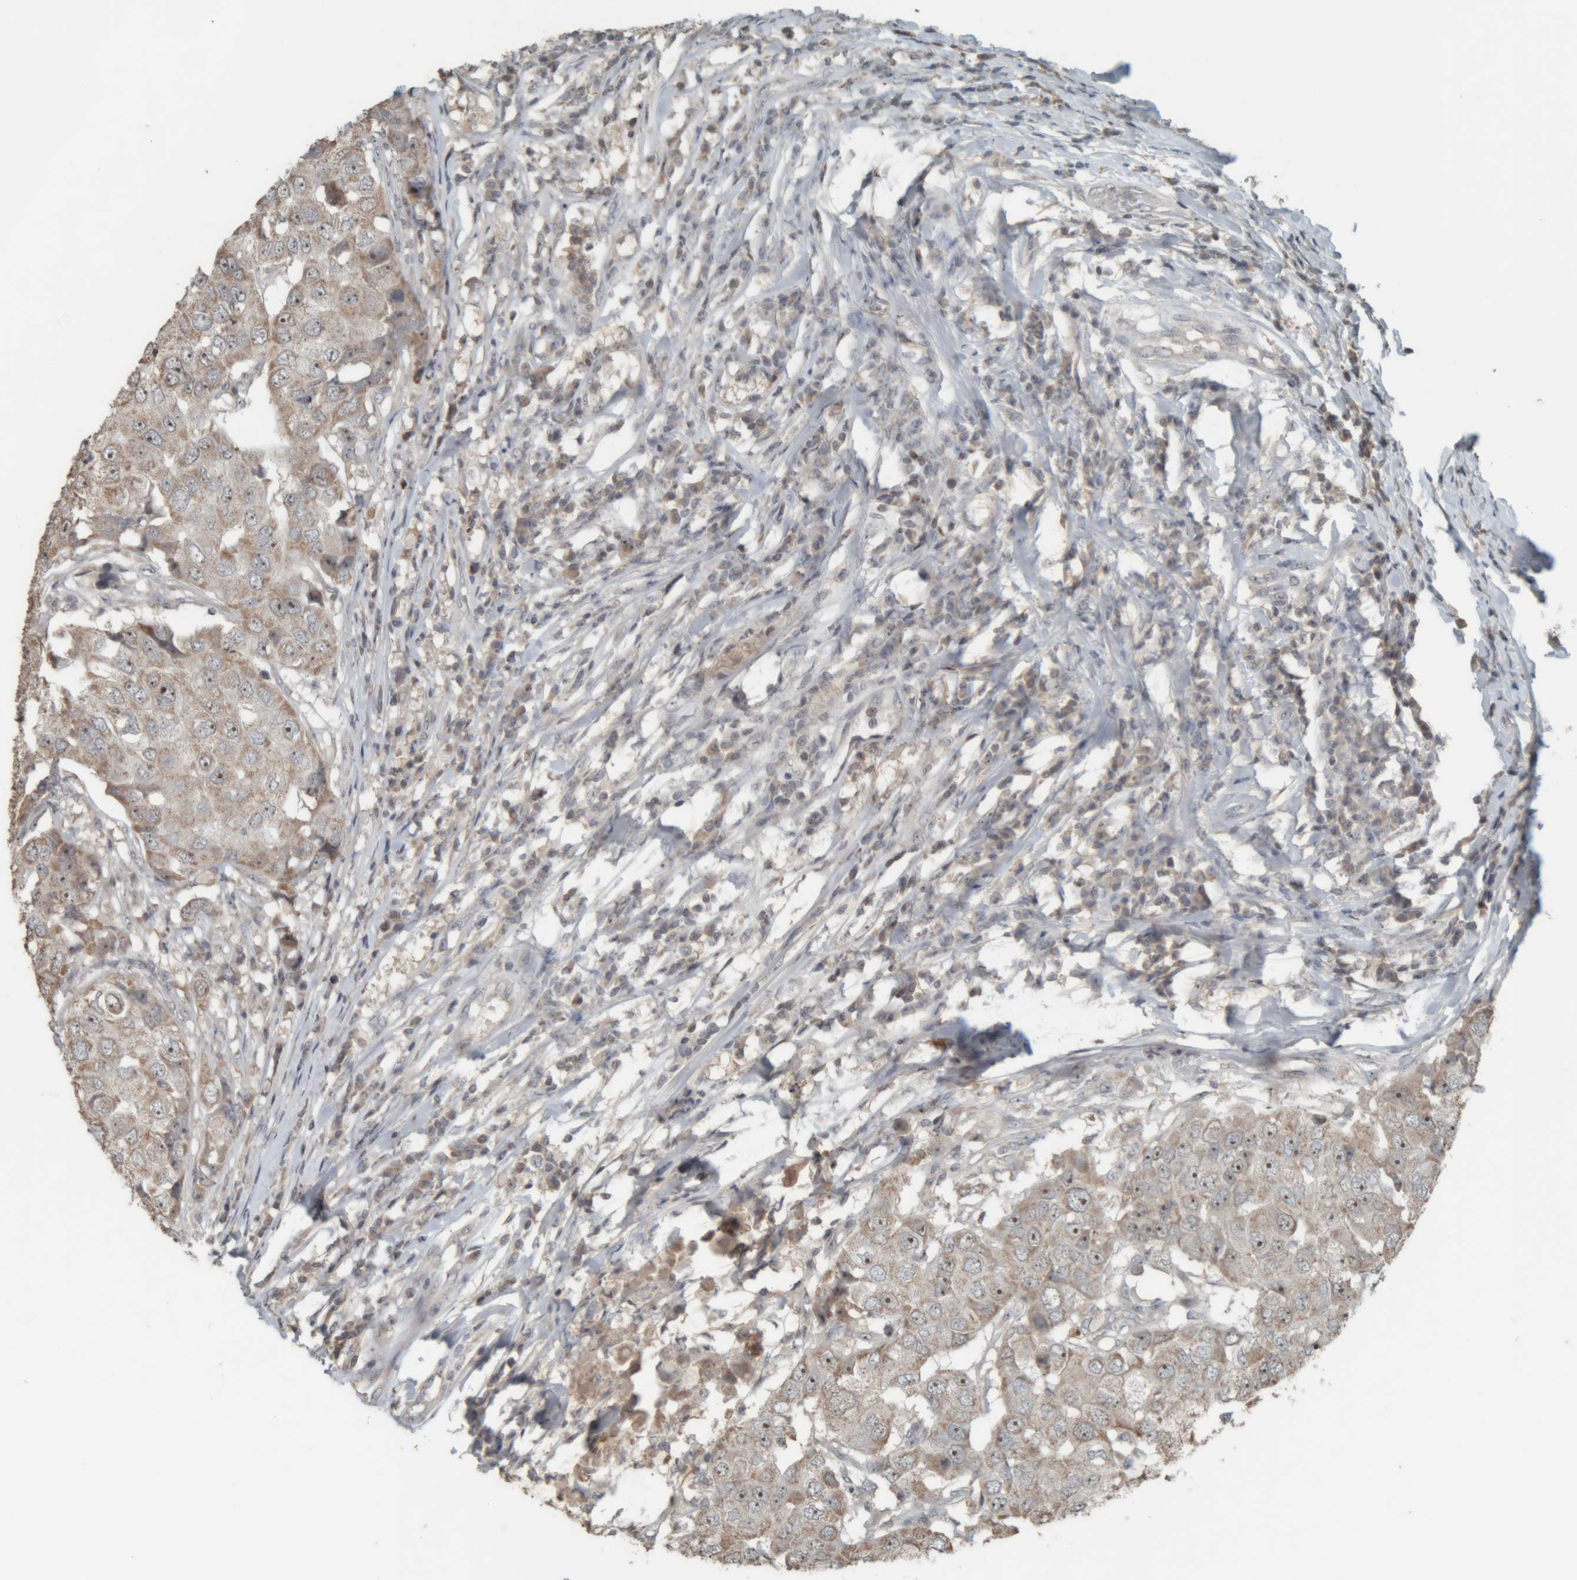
{"staining": {"intensity": "moderate", "quantity": ">75%", "location": "nuclear"}, "tissue": "breast cancer", "cell_type": "Tumor cells", "image_type": "cancer", "snomed": [{"axis": "morphology", "description": "Duct carcinoma"}, {"axis": "topography", "description": "Breast"}], "caption": "A micrograph of human breast cancer (invasive ductal carcinoma) stained for a protein shows moderate nuclear brown staining in tumor cells. (brown staining indicates protein expression, while blue staining denotes nuclei).", "gene": "RPF1", "patient": {"sex": "female", "age": 27}}